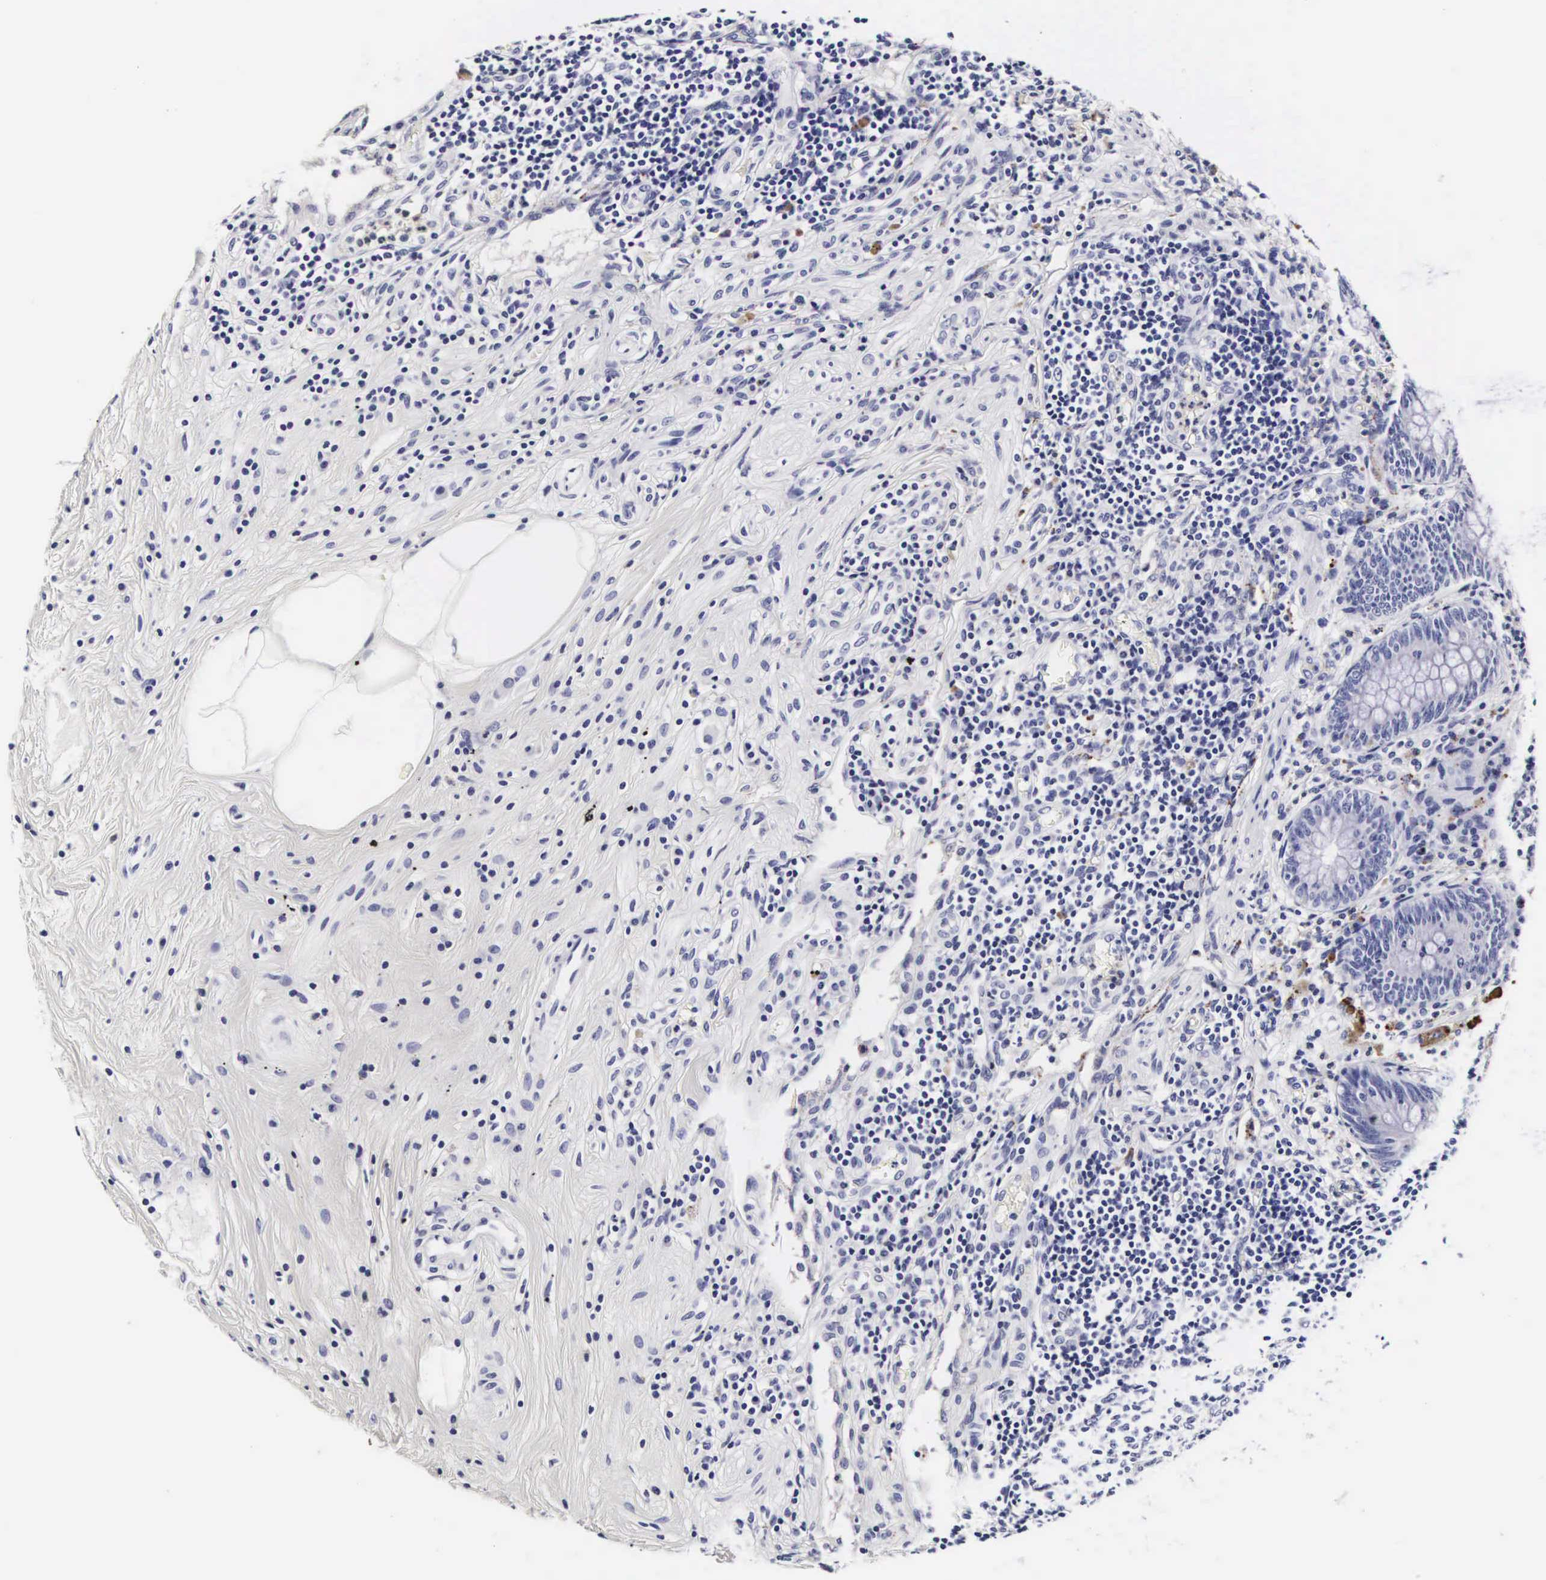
{"staining": {"intensity": "negative", "quantity": "none", "location": "none"}, "tissue": "appendix", "cell_type": "Glandular cells", "image_type": "normal", "snomed": [{"axis": "morphology", "description": "Normal tissue, NOS"}, {"axis": "topography", "description": "Appendix"}], "caption": "The photomicrograph reveals no significant expression in glandular cells of appendix.", "gene": "RNASE6", "patient": {"sex": "female", "age": 34}}